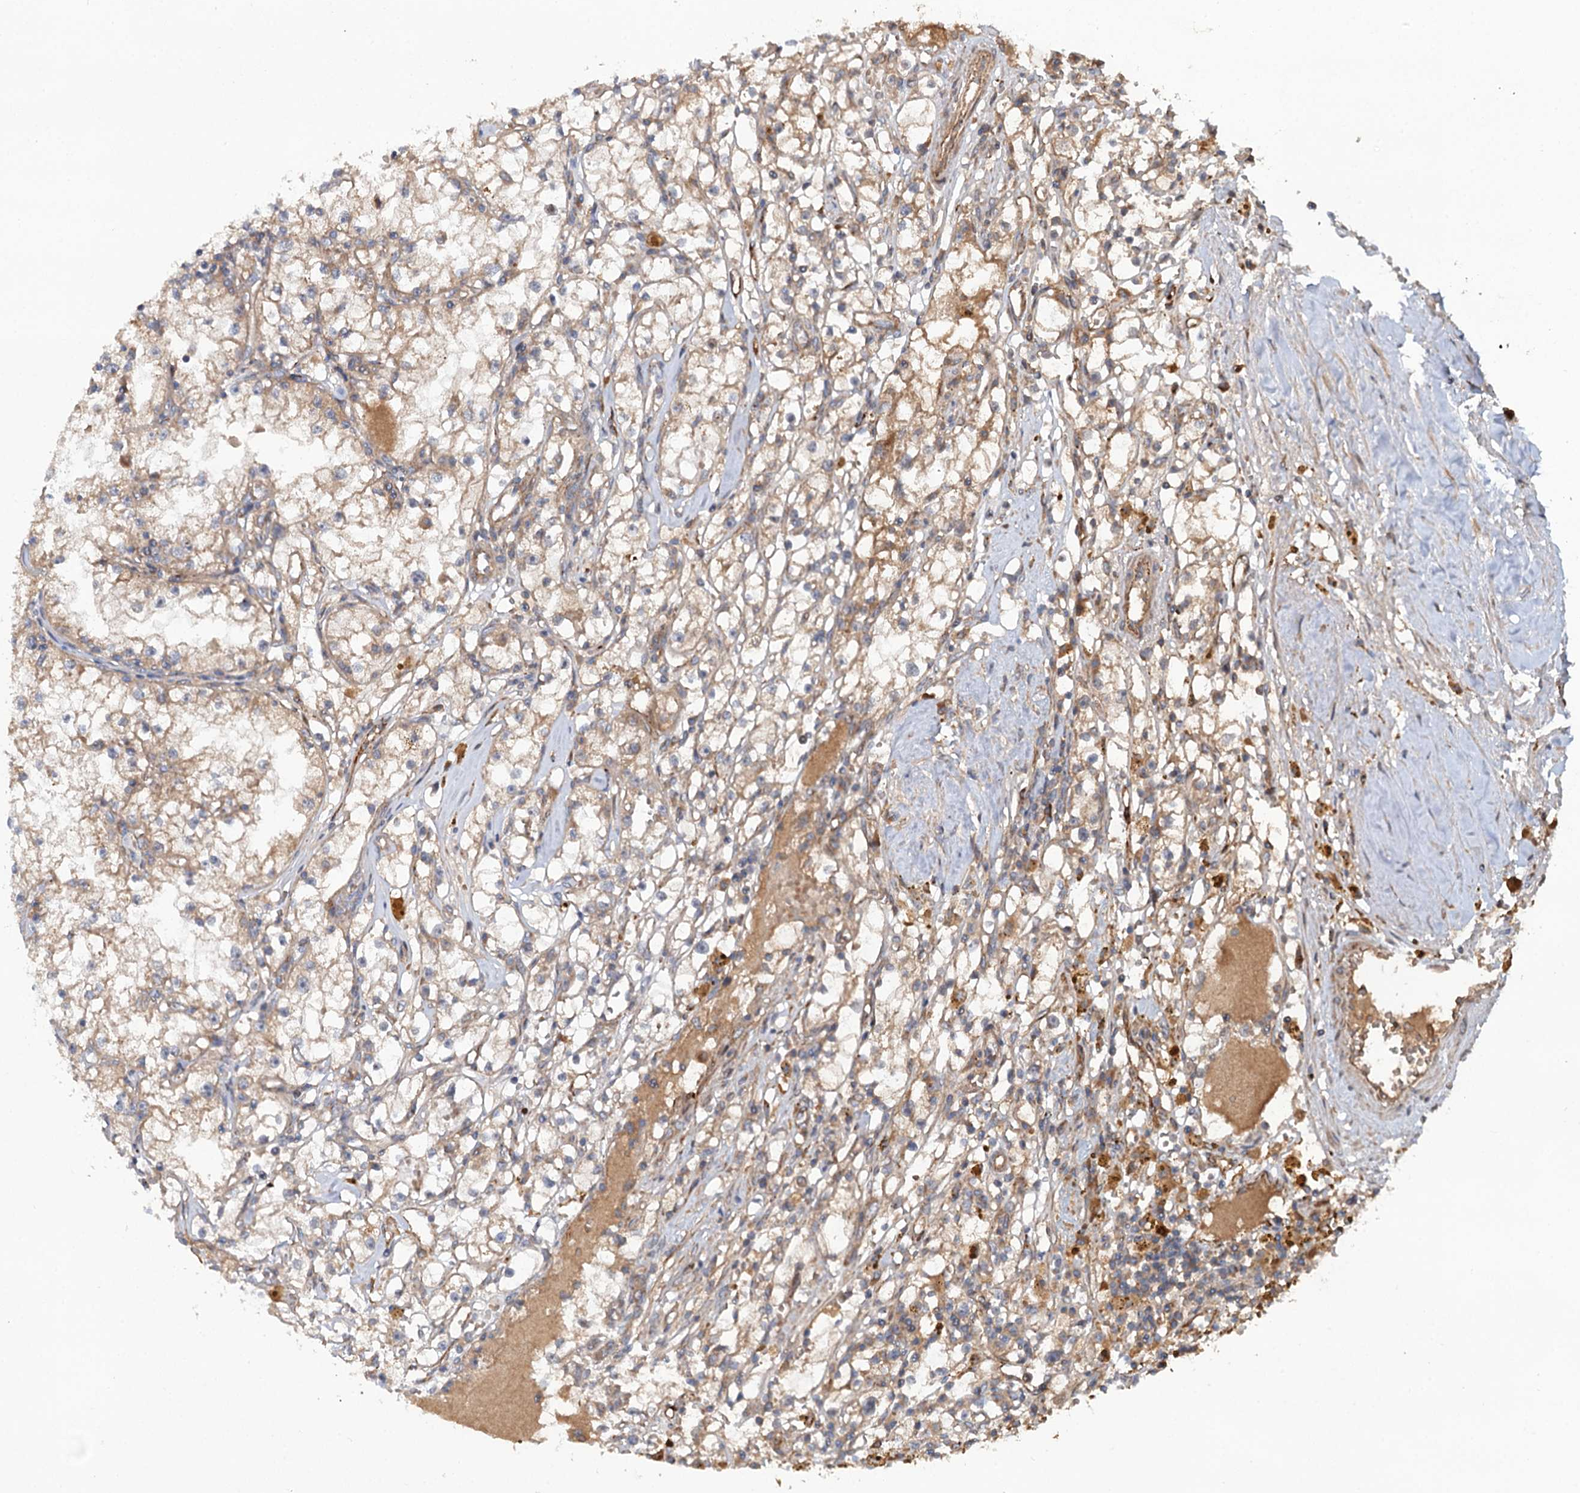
{"staining": {"intensity": "moderate", "quantity": "<25%", "location": "cytoplasmic/membranous"}, "tissue": "renal cancer", "cell_type": "Tumor cells", "image_type": "cancer", "snomed": [{"axis": "morphology", "description": "Adenocarcinoma, NOS"}, {"axis": "topography", "description": "Kidney"}], "caption": "Immunohistochemistry staining of renal cancer, which shows low levels of moderate cytoplasmic/membranous expression in about <25% of tumor cells indicating moderate cytoplasmic/membranous protein expression. The staining was performed using DAB (3,3'-diaminobenzidine) (brown) for protein detection and nuclei were counterstained in hematoxylin (blue).", "gene": "ADGRG4", "patient": {"sex": "male", "age": 56}}